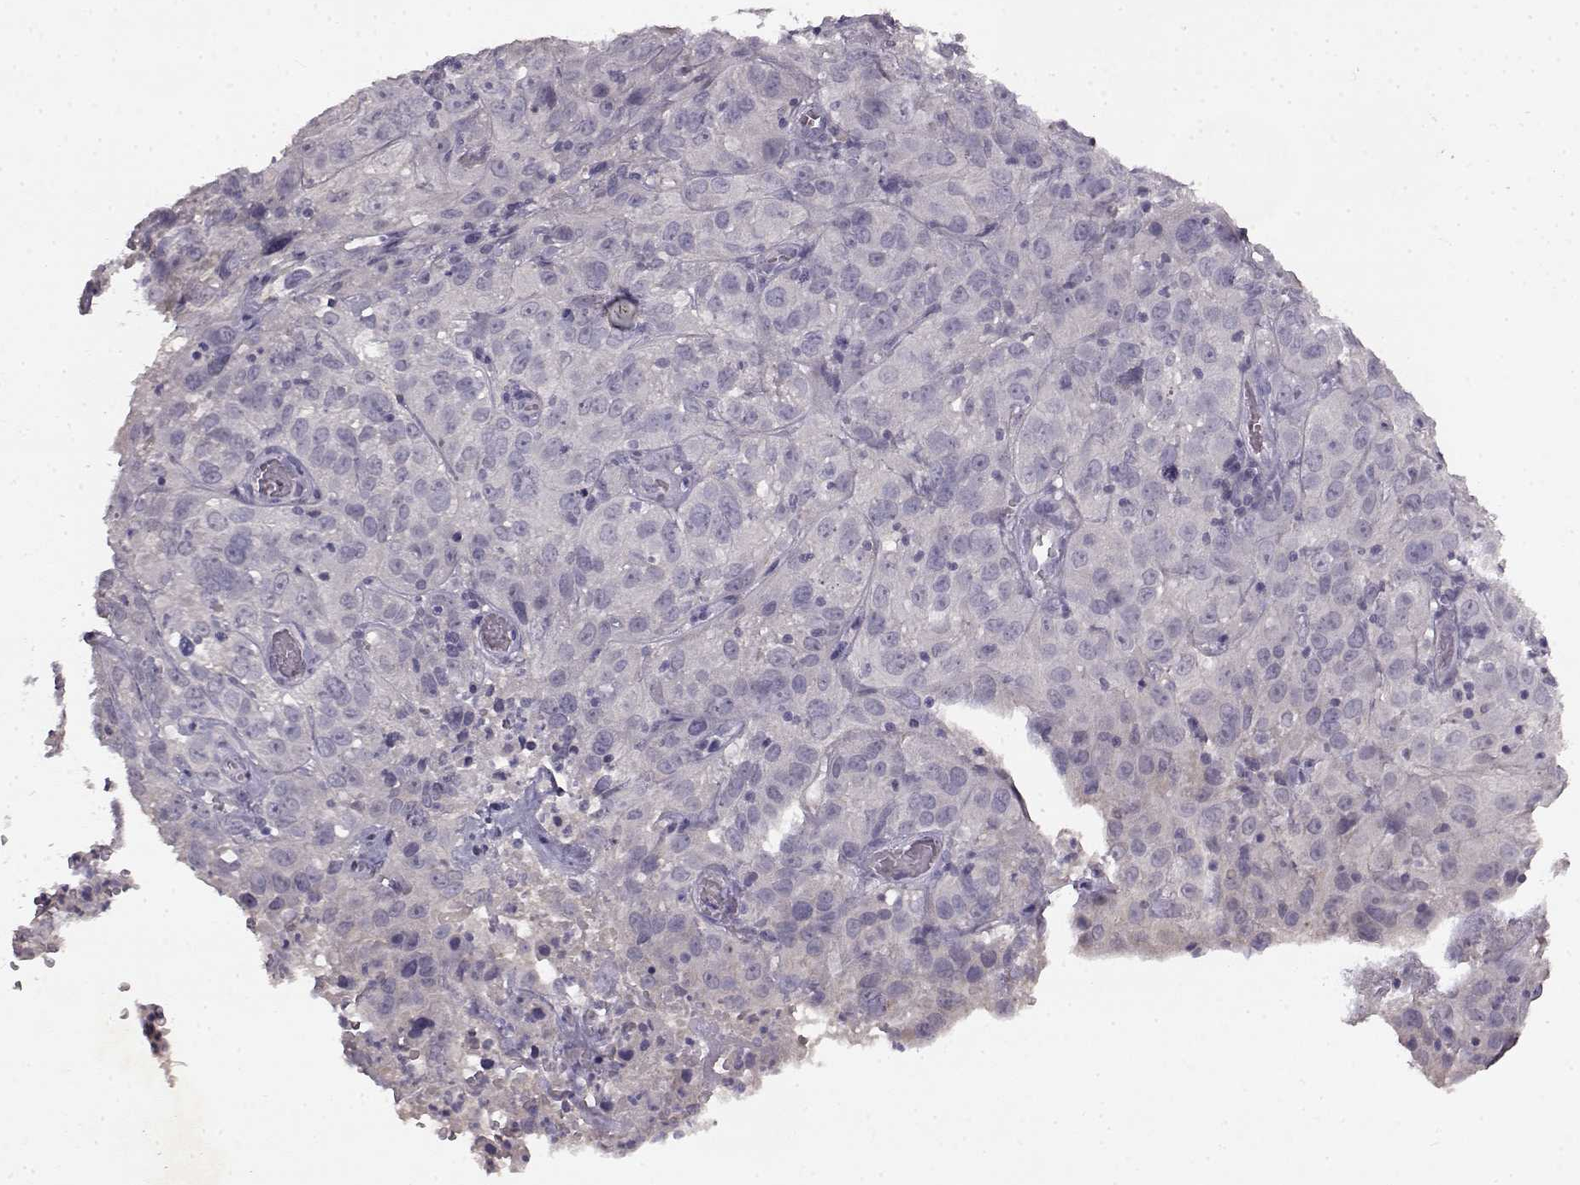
{"staining": {"intensity": "negative", "quantity": "none", "location": "none"}, "tissue": "cervical cancer", "cell_type": "Tumor cells", "image_type": "cancer", "snomed": [{"axis": "morphology", "description": "Squamous cell carcinoma, NOS"}, {"axis": "topography", "description": "Cervix"}], "caption": "Image shows no protein positivity in tumor cells of squamous cell carcinoma (cervical) tissue.", "gene": "SPAG17", "patient": {"sex": "female", "age": 32}}